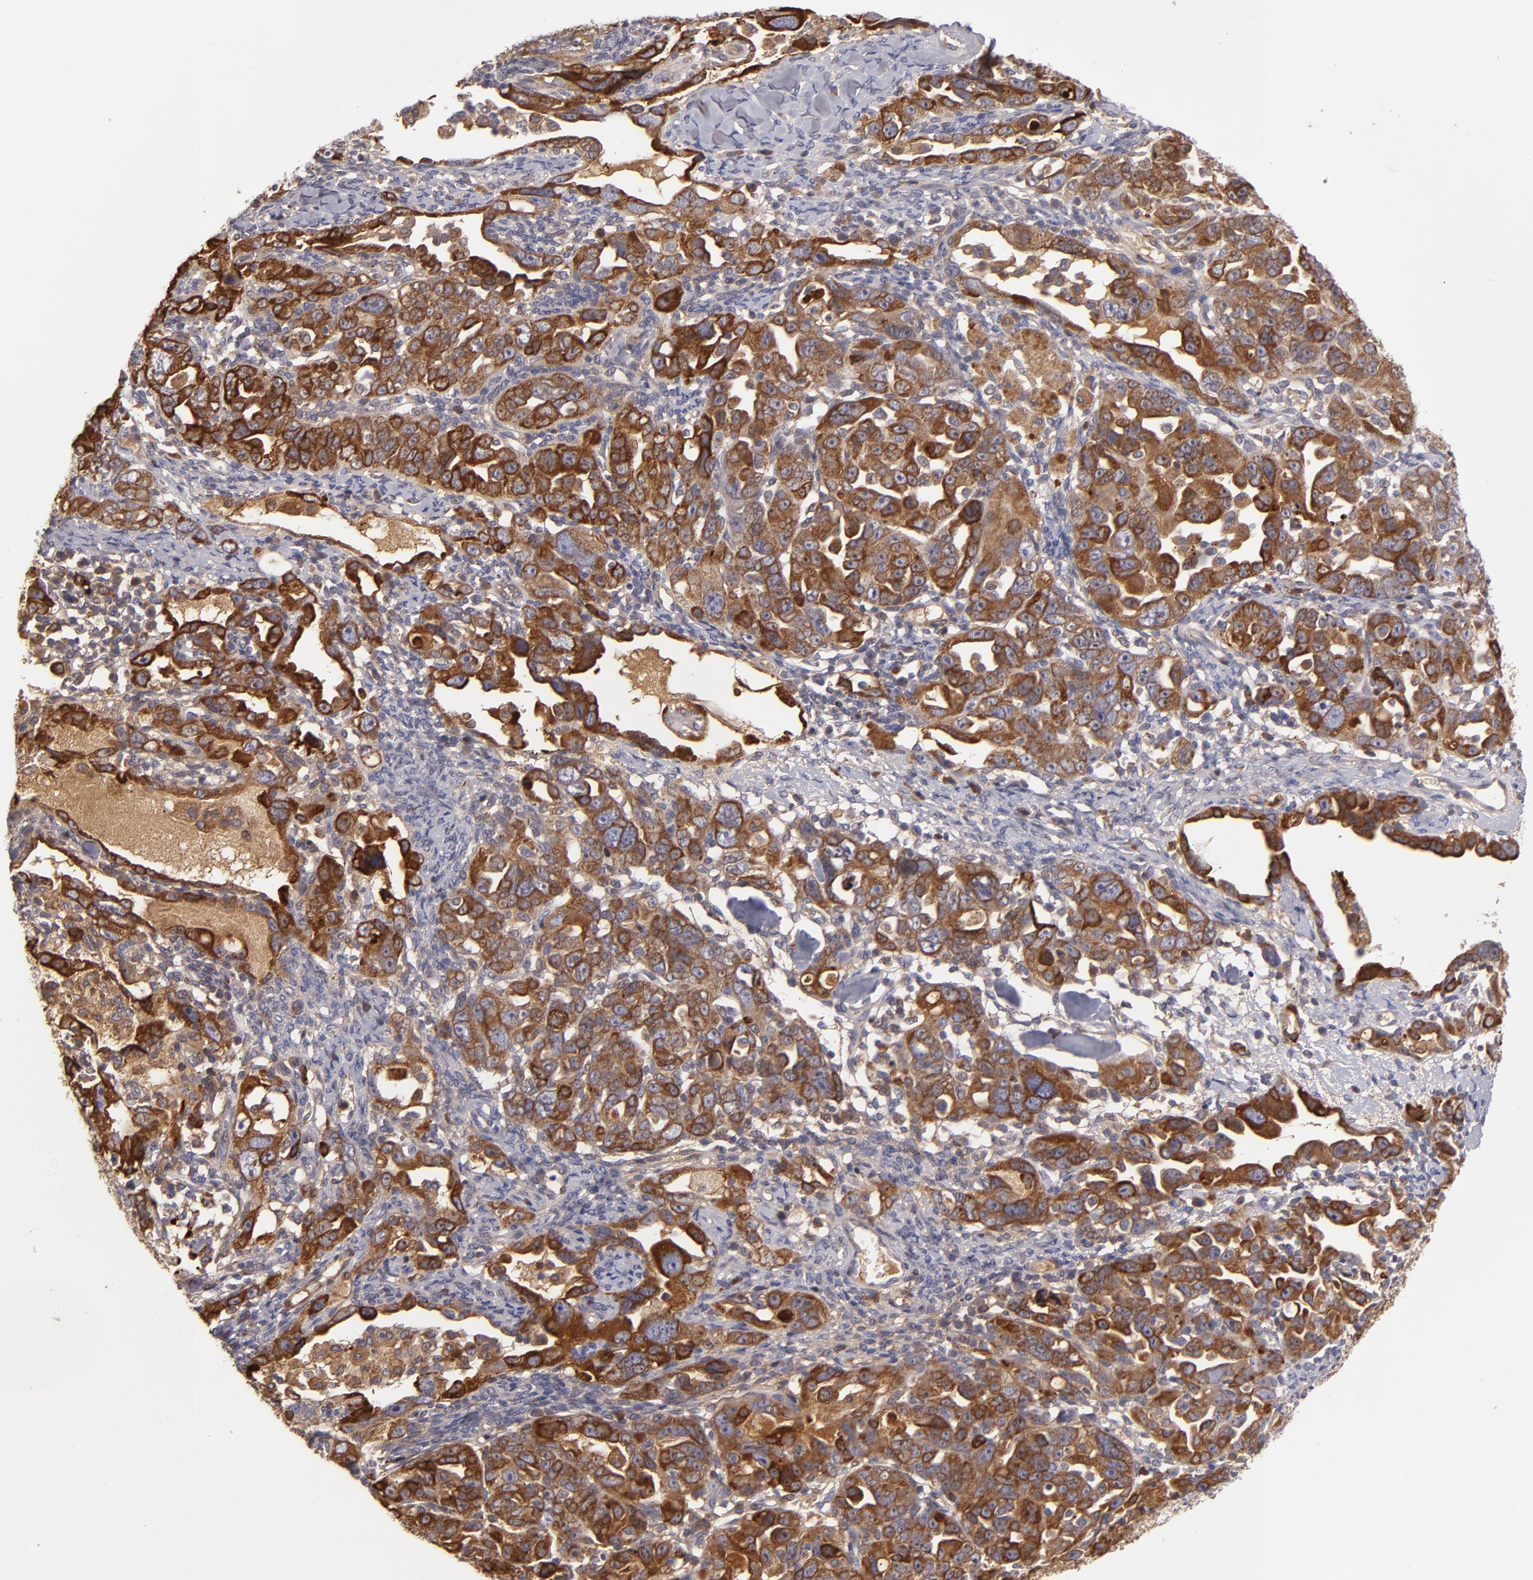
{"staining": {"intensity": "strong", "quantity": ">75%", "location": "cytoplasmic/membranous"}, "tissue": "ovarian cancer", "cell_type": "Tumor cells", "image_type": "cancer", "snomed": [{"axis": "morphology", "description": "Cystadenocarcinoma, serous, NOS"}, {"axis": "topography", "description": "Ovary"}], "caption": "The micrograph displays a brown stain indicating the presence of a protein in the cytoplasmic/membranous of tumor cells in ovarian cancer (serous cystadenocarcinoma). (brown staining indicates protein expression, while blue staining denotes nuclei).", "gene": "CFB", "patient": {"sex": "female", "age": 66}}